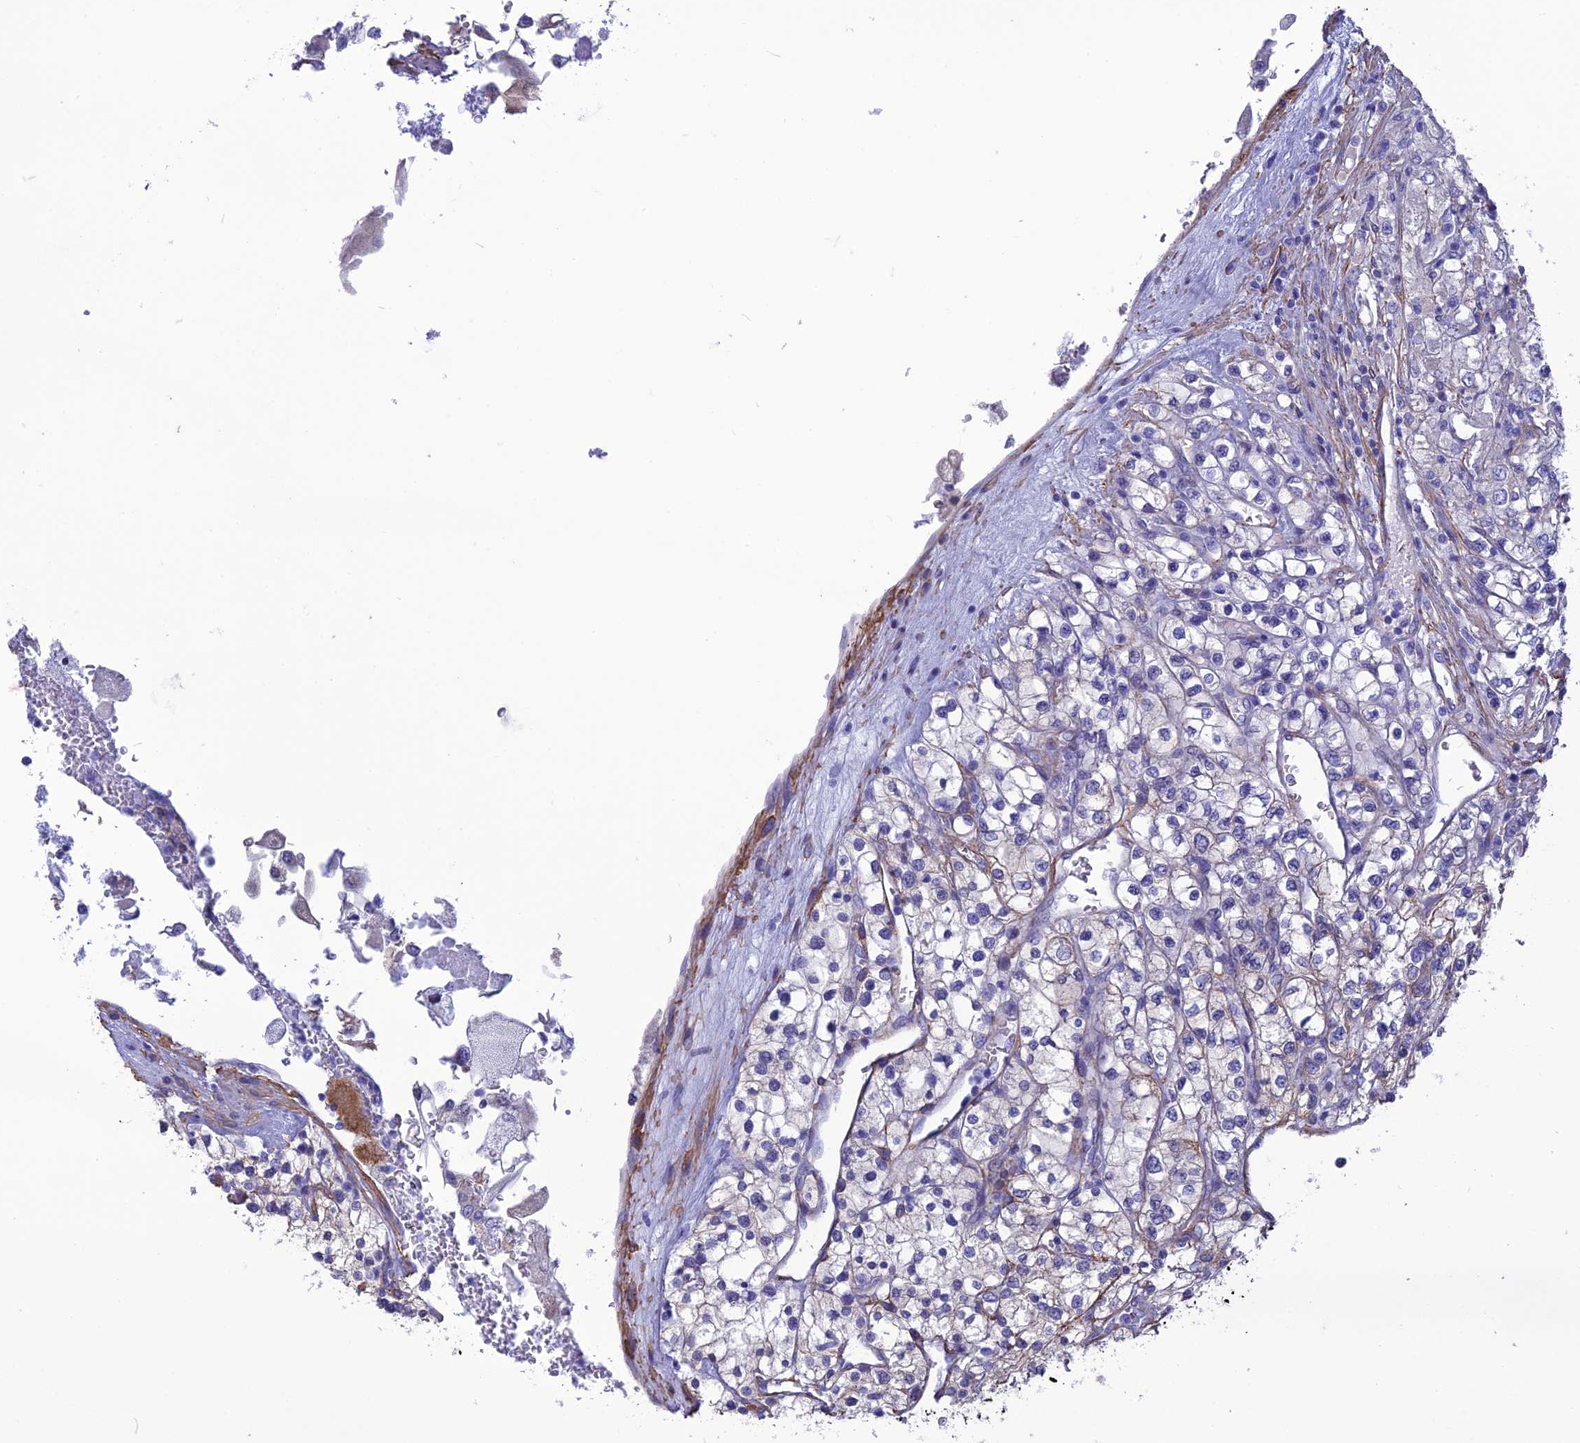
{"staining": {"intensity": "negative", "quantity": "none", "location": "none"}, "tissue": "renal cancer", "cell_type": "Tumor cells", "image_type": "cancer", "snomed": [{"axis": "morphology", "description": "Adenocarcinoma, NOS"}, {"axis": "topography", "description": "Kidney"}], "caption": "Tumor cells are negative for protein expression in human renal cancer. (Brightfield microscopy of DAB (3,3'-diaminobenzidine) IHC at high magnification).", "gene": "NKD1", "patient": {"sex": "male", "age": 80}}